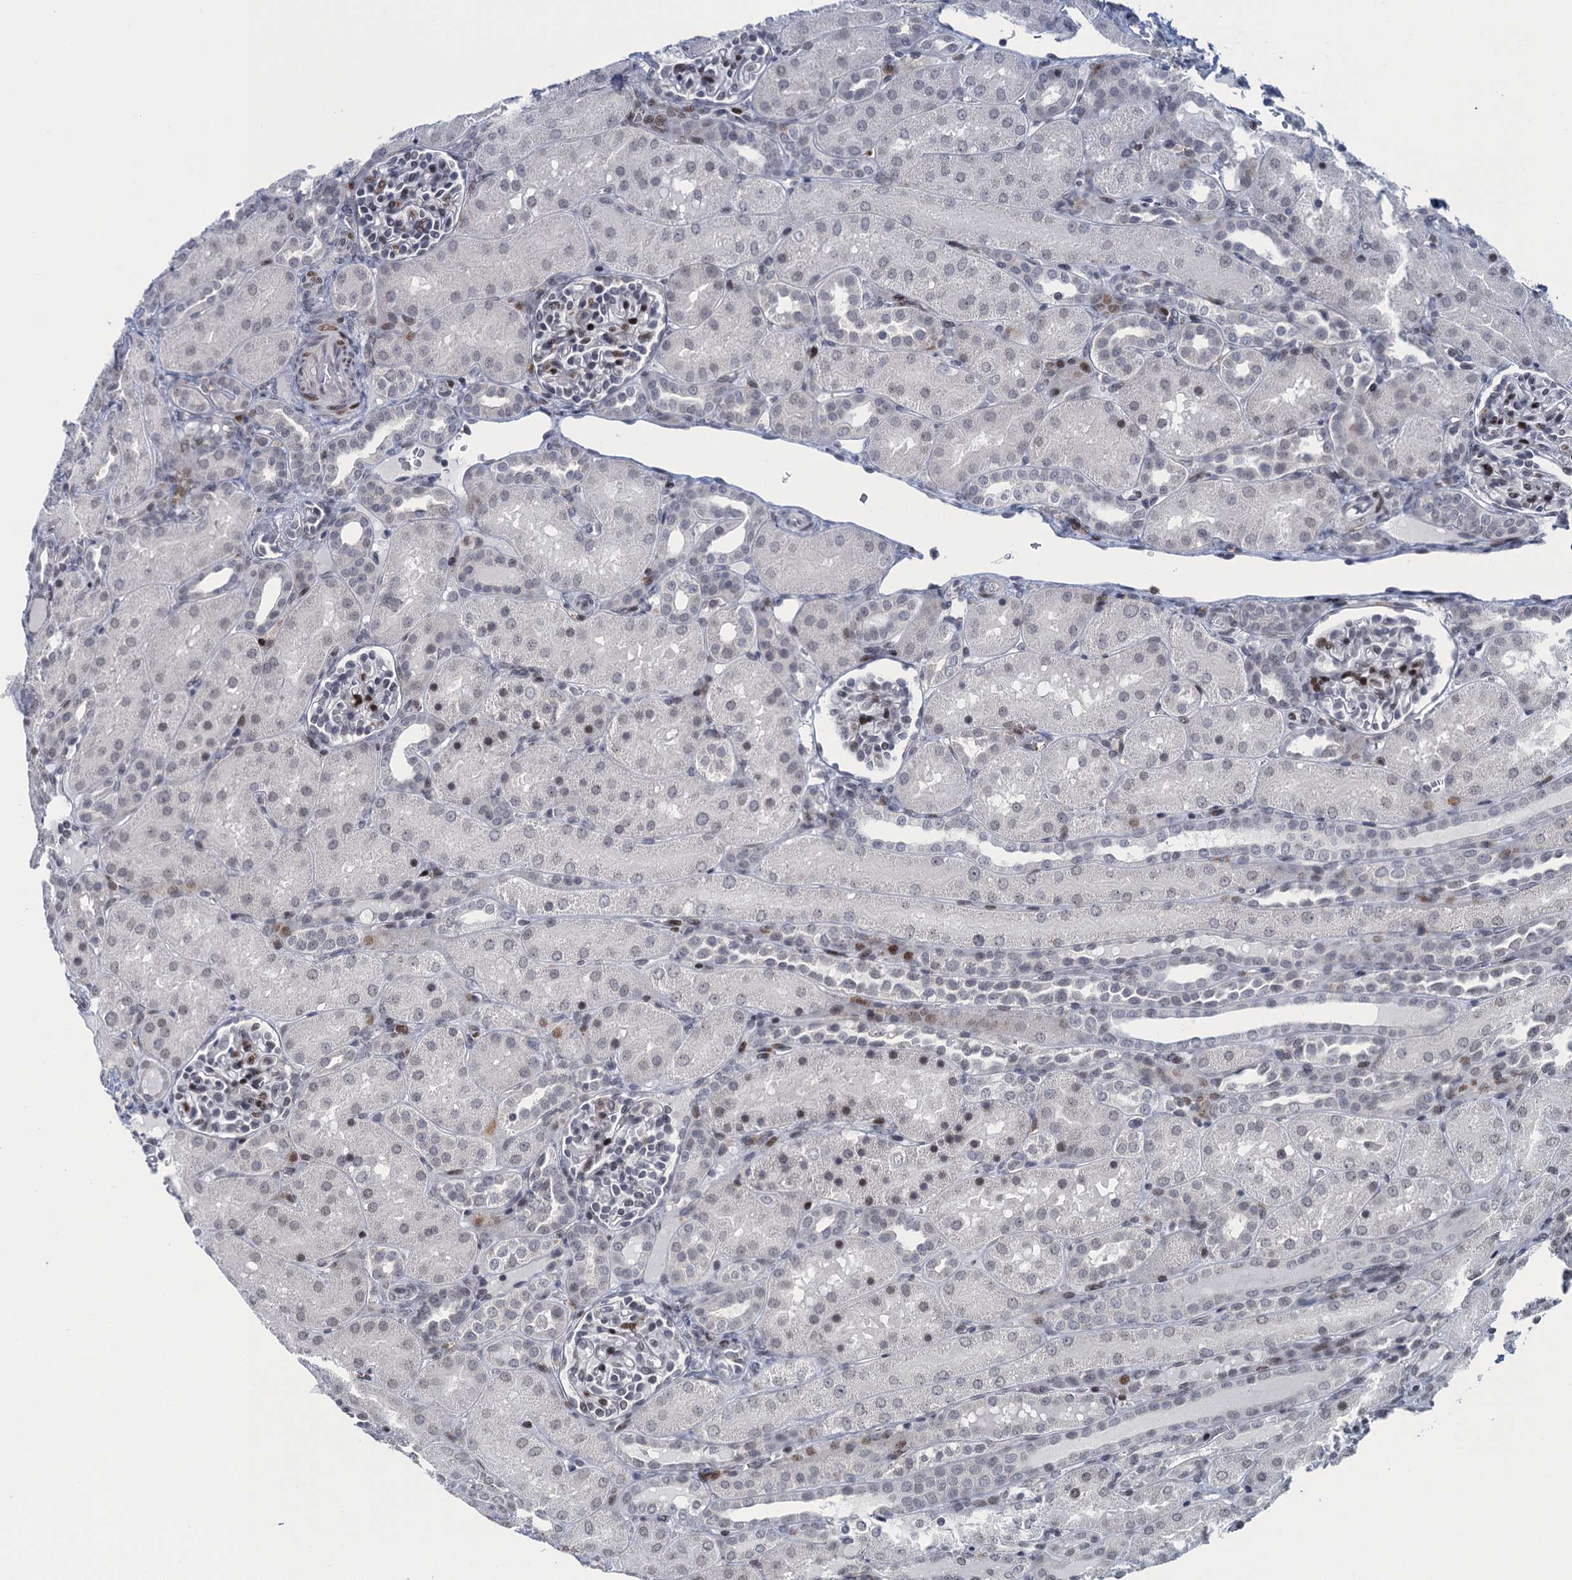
{"staining": {"intensity": "weak", "quantity": "<25%", "location": "cytoplasmic/membranous,nuclear"}, "tissue": "kidney", "cell_type": "Cells in glomeruli", "image_type": "normal", "snomed": [{"axis": "morphology", "description": "Normal tissue, NOS"}, {"axis": "topography", "description": "Kidney"}], "caption": "DAB immunohistochemical staining of benign kidney exhibits no significant positivity in cells in glomeruli.", "gene": "FYB1", "patient": {"sex": "male", "age": 1}}